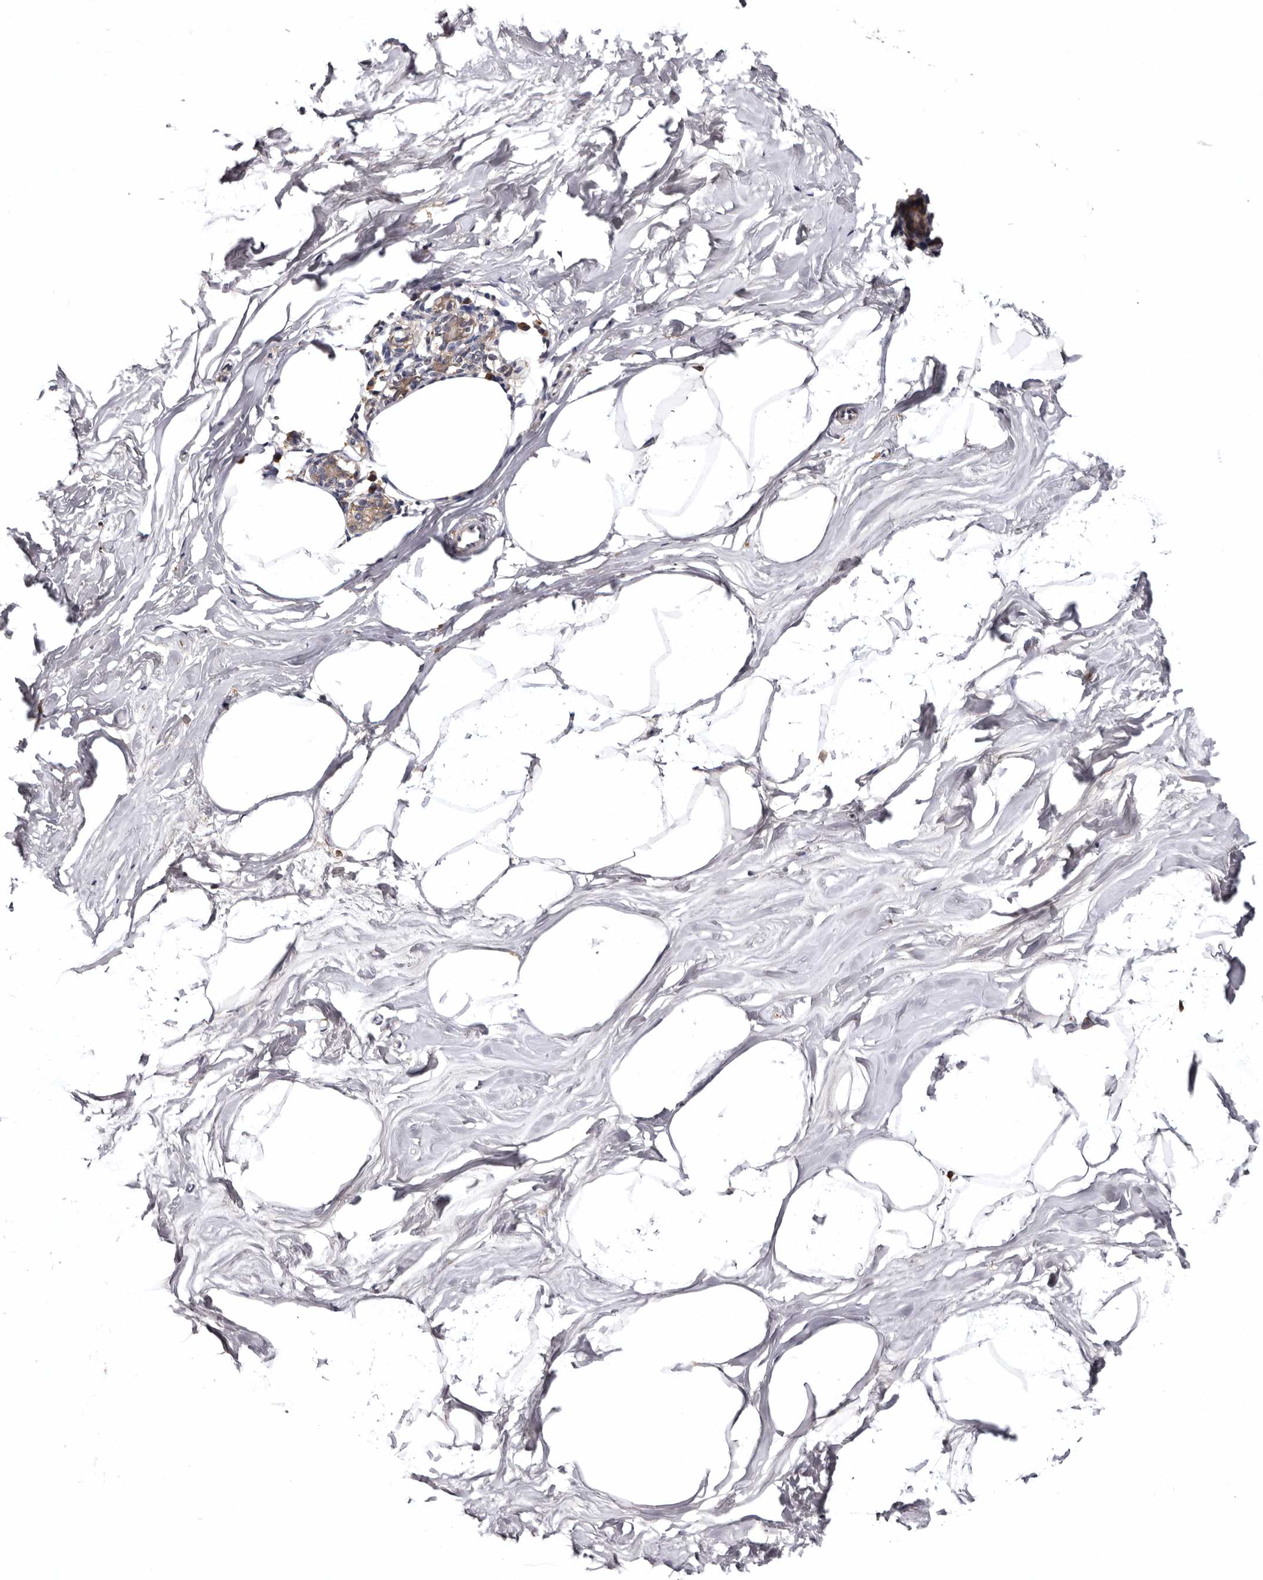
{"staining": {"intensity": "negative", "quantity": "none", "location": "none"}, "tissue": "breast", "cell_type": "Adipocytes", "image_type": "normal", "snomed": [{"axis": "morphology", "description": "Normal tissue, NOS"}, {"axis": "topography", "description": "Breast"}], "caption": "Immunohistochemistry (IHC) histopathology image of benign breast: human breast stained with DAB reveals no significant protein positivity in adipocytes. Brightfield microscopy of immunohistochemistry (IHC) stained with DAB (3,3'-diaminobenzidine) (brown) and hematoxylin (blue), captured at high magnification.", "gene": "INKA2", "patient": {"sex": "female", "age": 62}}